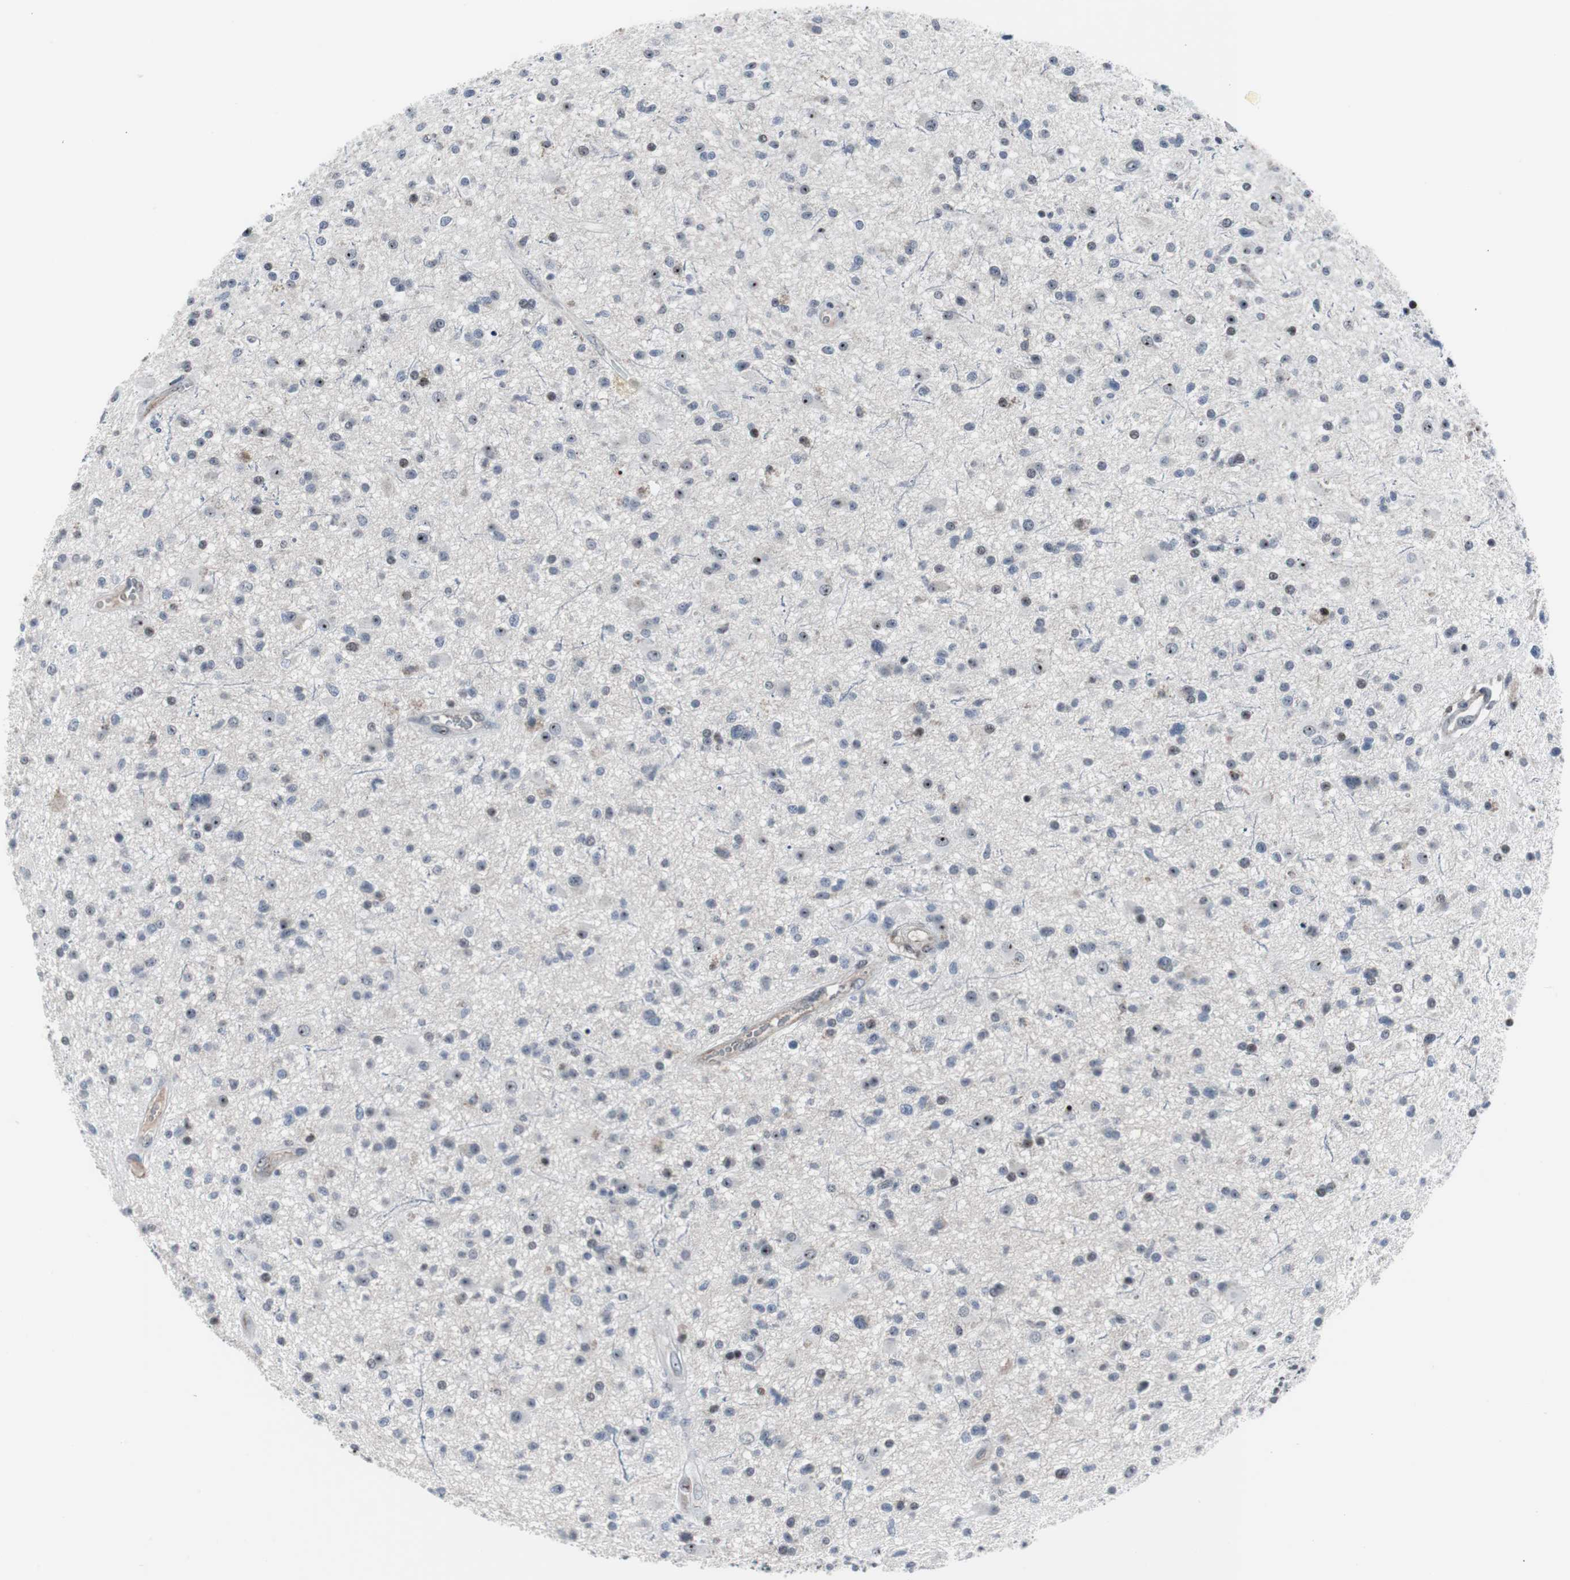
{"staining": {"intensity": "moderate", "quantity": "<25%", "location": "nuclear"}, "tissue": "glioma", "cell_type": "Tumor cells", "image_type": "cancer", "snomed": [{"axis": "morphology", "description": "Glioma, malignant, High grade"}, {"axis": "topography", "description": "Brain"}], "caption": "A histopathology image showing moderate nuclear staining in about <25% of tumor cells in glioma, as visualized by brown immunohistochemical staining.", "gene": "DOK1", "patient": {"sex": "male", "age": 33}}